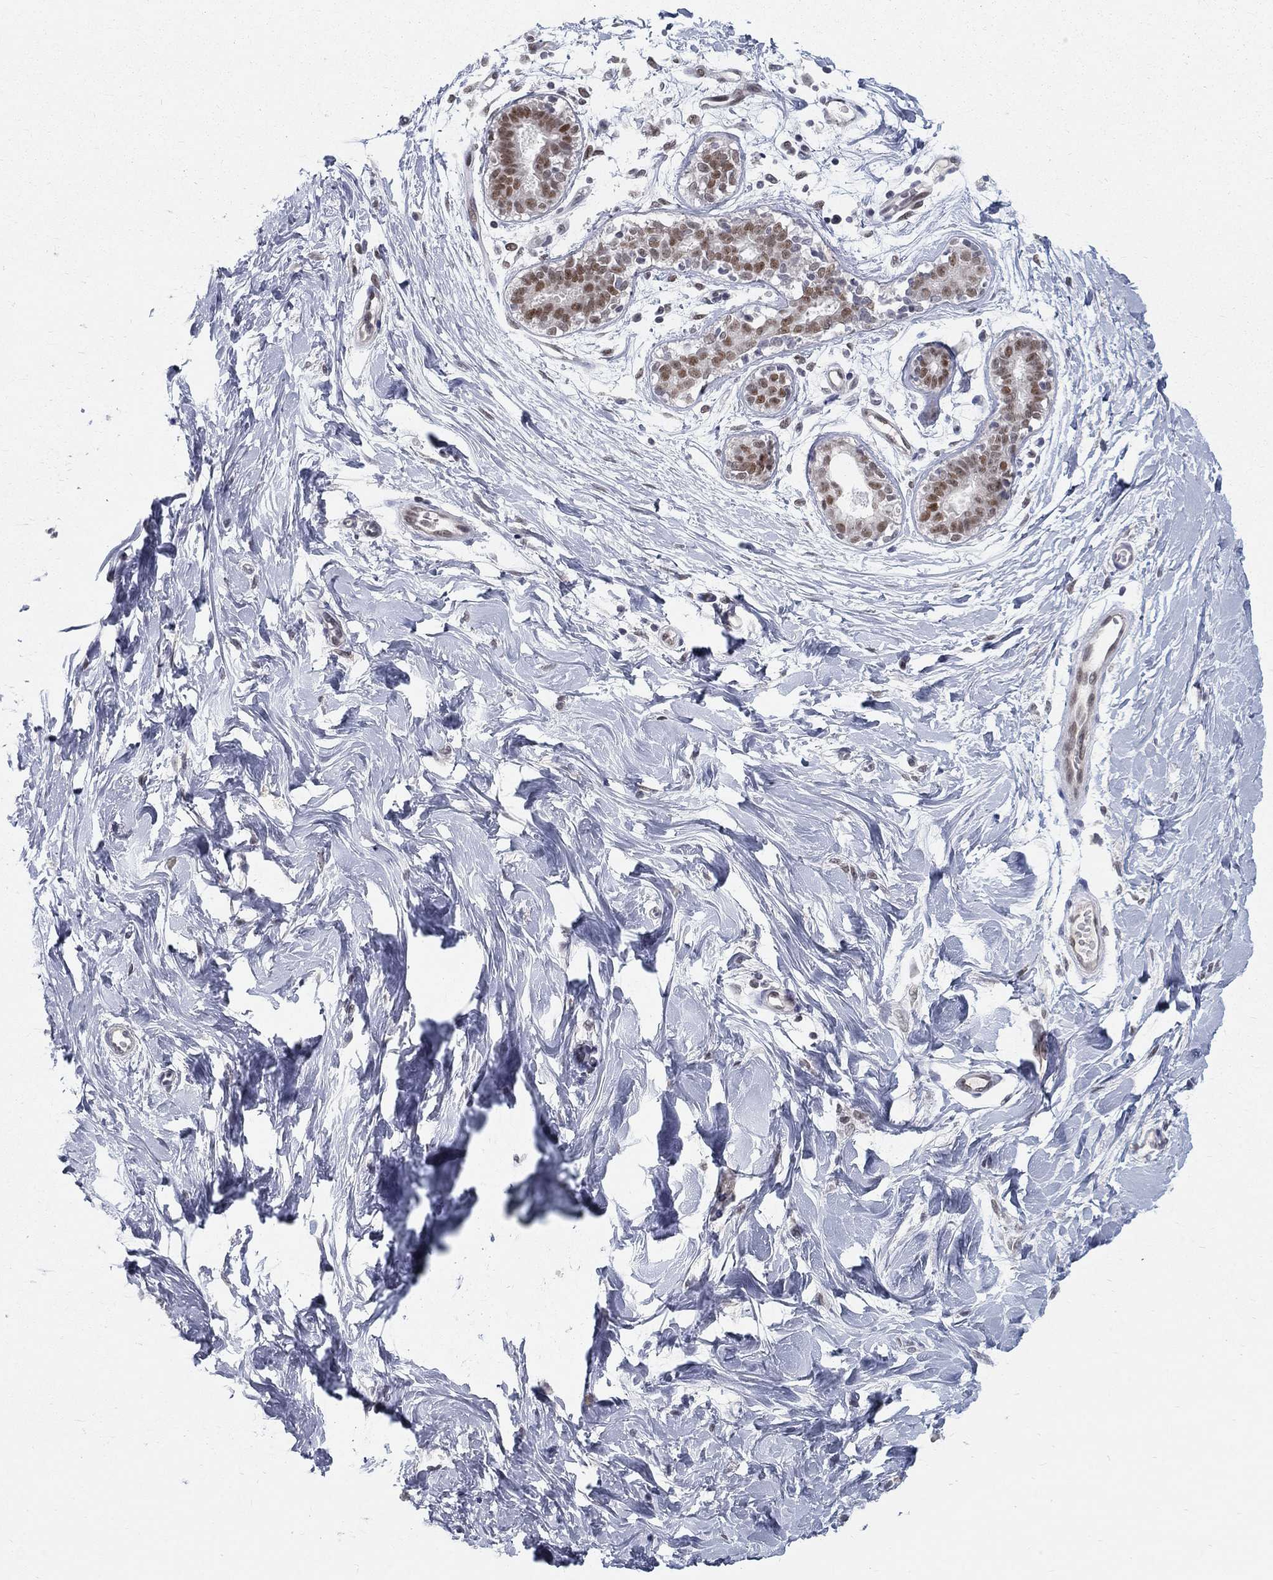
{"staining": {"intensity": "negative", "quantity": "none", "location": "none"}, "tissue": "breast", "cell_type": "Adipocytes", "image_type": "normal", "snomed": [{"axis": "morphology", "description": "Normal tissue, NOS"}, {"axis": "topography", "description": "Breast"}], "caption": "Immunohistochemistry micrograph of unremarkable human breast stained for a protein (brown), which exhibits no expression in adipocytes. (Brightfield microscopy of DAB (3,3'-diaminobenzidine) IHC at high magnification).", "gene": "GCFC2", "patient": {"sex": "female", "age": 37}}